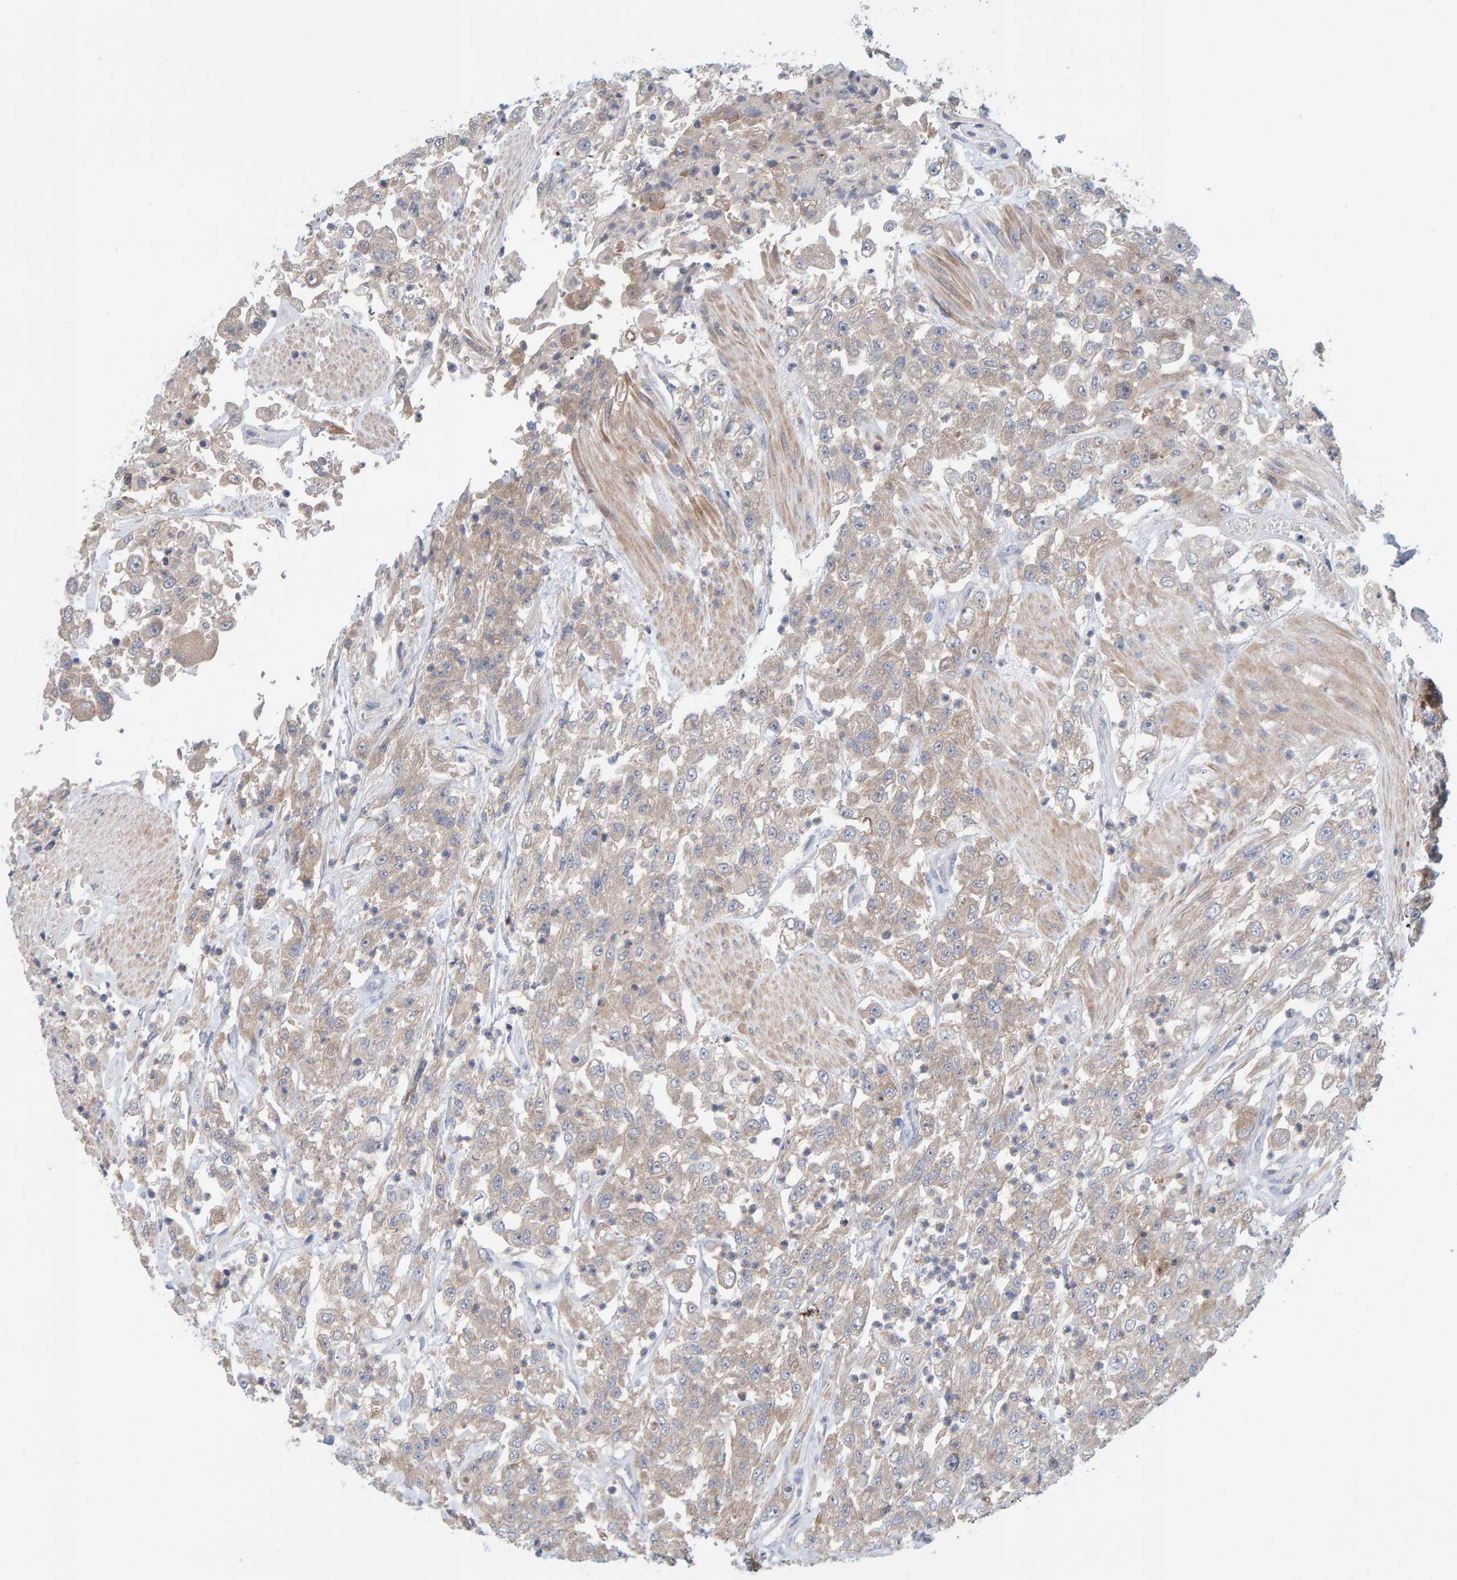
{"staining": {"intensity": "weak", "quantity": ">75%", "location": "cytoplasmic/membranous"}, "tissue": "urothelial cancer", "cell_type": "Tumor cells", "image_type": "cancer", "snomed": [{"axis": "morphology", "description": "Urothelial carcinoma, High grade"}, {"axis": "topography", "description": "Urinary bladder"}], "caption": "There is low levels of weak cytoplasmic/membranous expression in tumor cells of high-grade urothelial carcinoma, as demonstrated by immunohistochemical staining (brown color).", "gene": "TATDN1", "patient": {"sex": "male", "age": 46}}